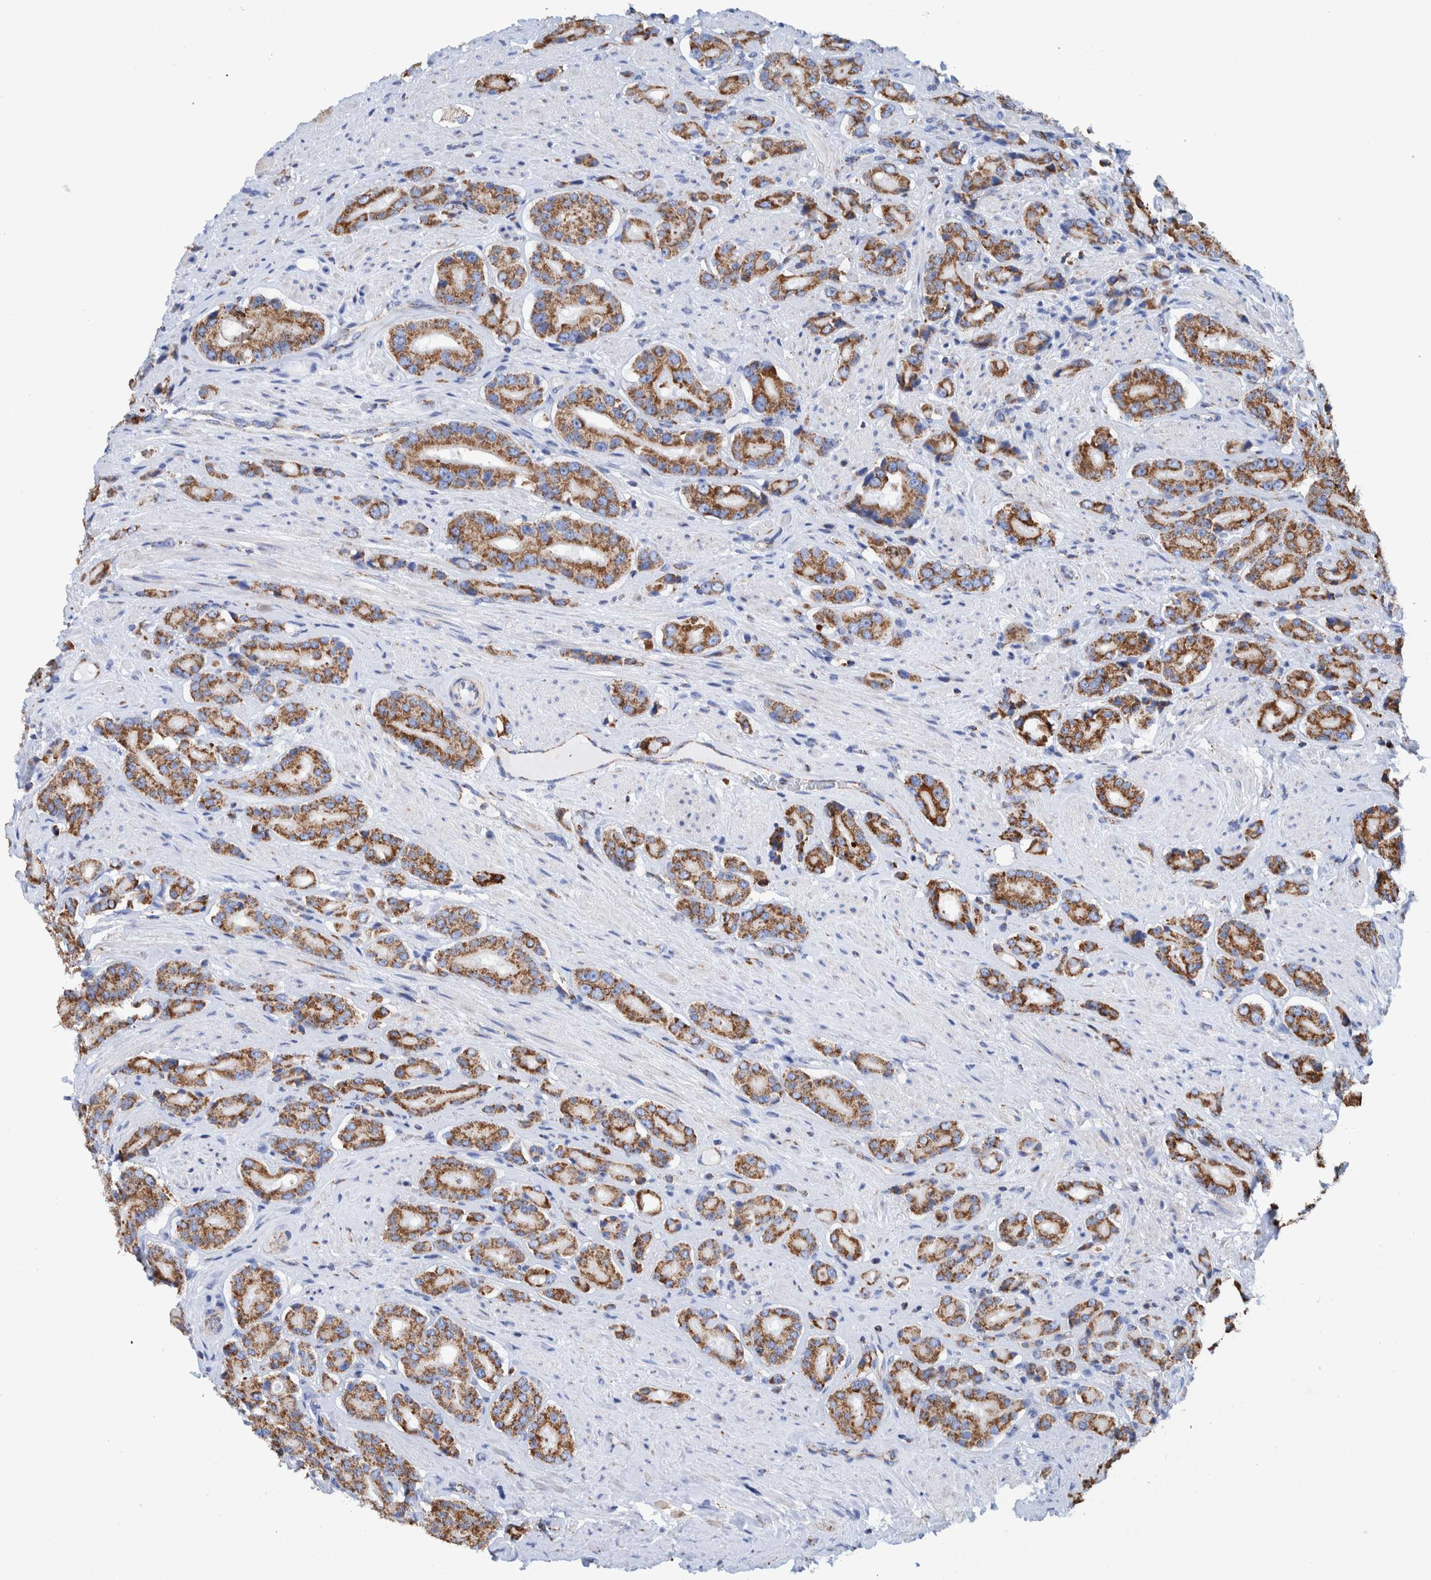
{"staining": {"intensity": "moderate", "quantity": ">75%", "location": "cytoplasmic/membranous"}, "tissue": "prostate cancer", "cell_type": "Tumor cells", "image_type": "cancer", "snomed": [{"axis": "morphology", "description": "Adenocarcinoma, High grade"}, {"axis": "topography", "description": "Prostate"}], "caption": "Immunohistochemistry (IHC) of human prostate cancer (high-grade adenocarcinoma) demonstrates medium levels of moderate cytoplasmic/membranous expression in approximately >75% of tumor cells.", "gene": "DECR1", "patient": {"sex": "male", "age": 71}}